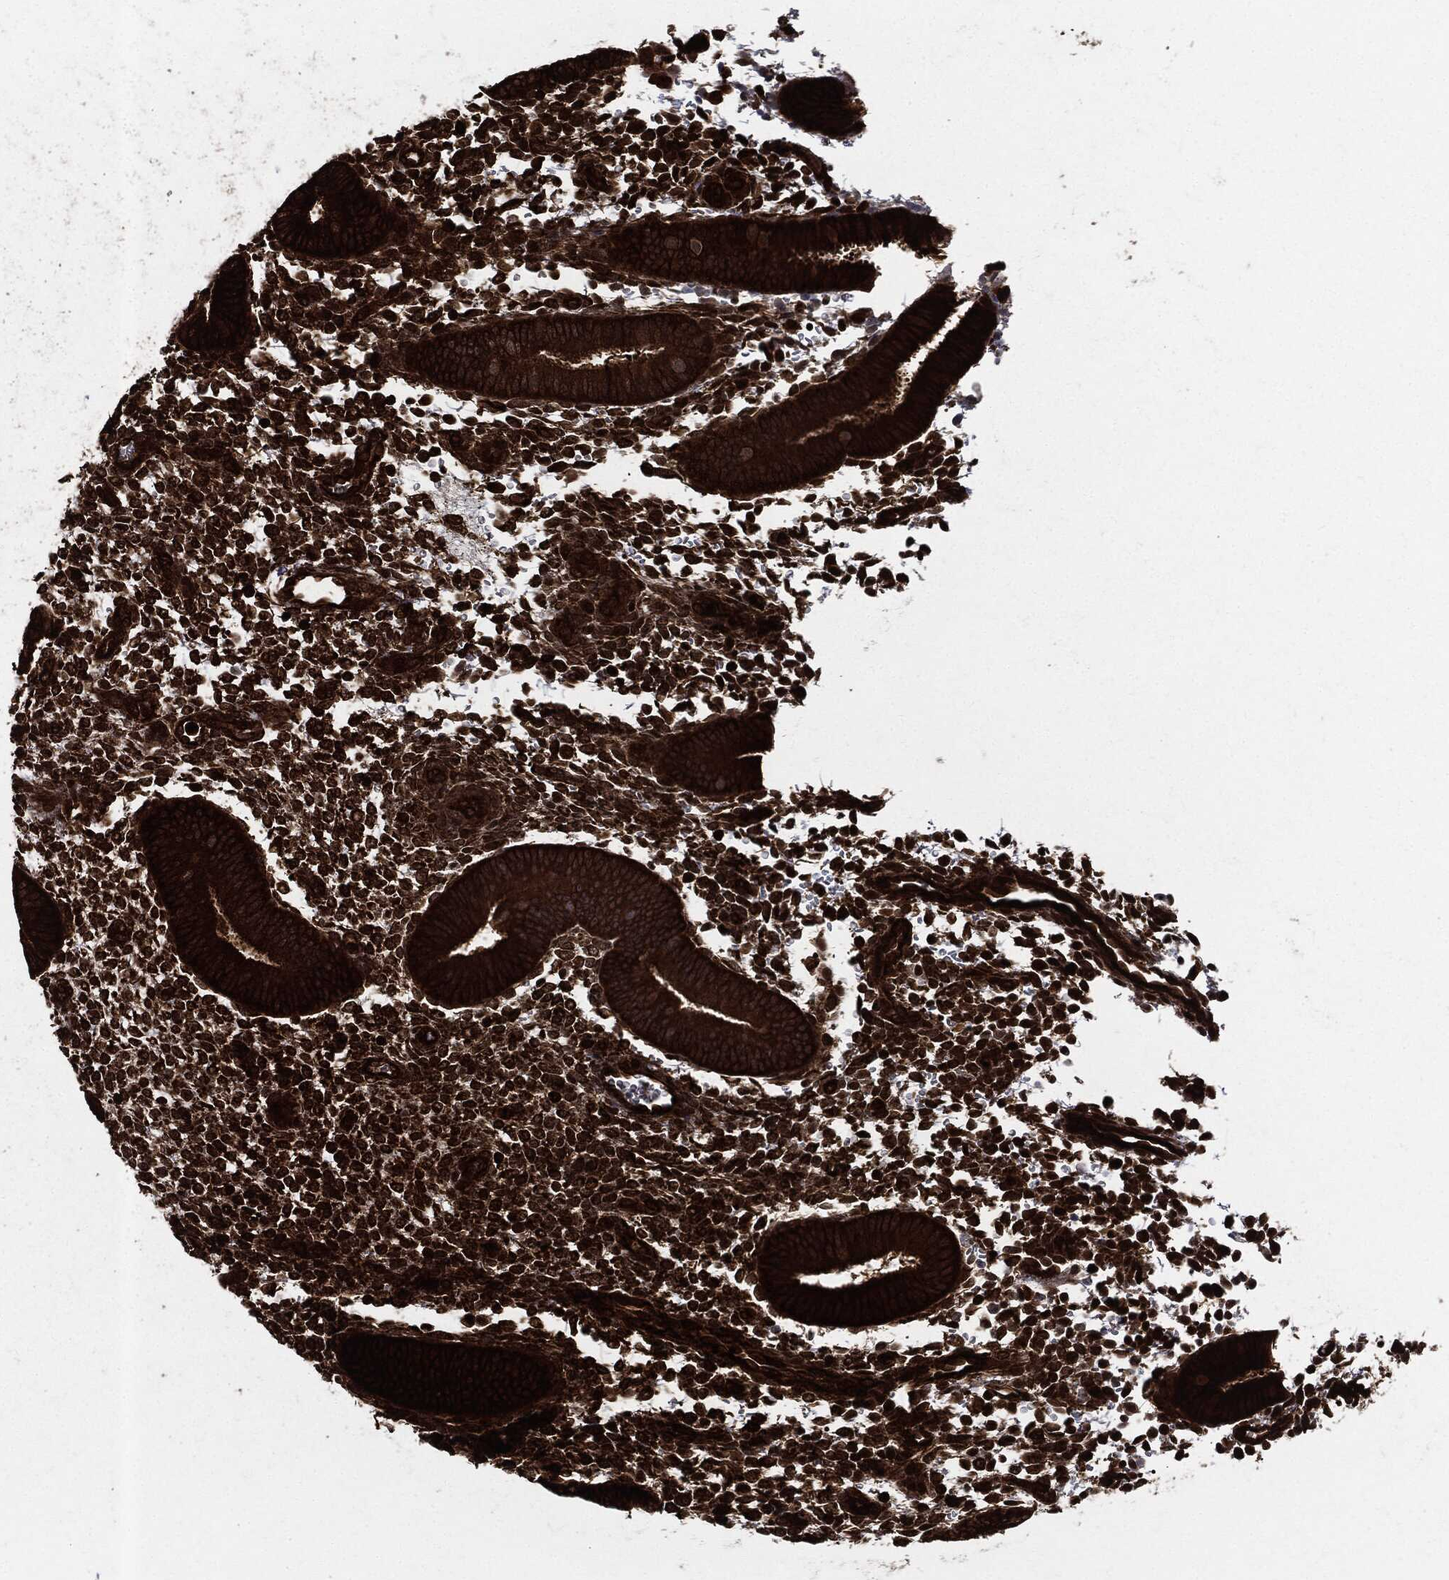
{"staining": {"intensity": "strong", "quantity": ">75%", "location": "cytoplasmic/membranous"}, "tissue": "endometrium", "cell_type": "Cells in endometrial stroma", "image_type": "normal", "snomed": [{"axis": "morphology", "description": "Normal tissue, NOS"}, {"axis": "topography", "description": "Endometrium"}], "caption": "Immunohistochemistry micrograph of unremarkable endometrium: human endometrium stained using immunohistochemistry displays high levels of strong protein expression localized specifically in the cytoplasmic/membranous of cells in endometrial stroma, appearing as a cytoplasmic/membranous brown color.", "gene": "YWHAB", "patient": {"sex": "female", "age": 39}}